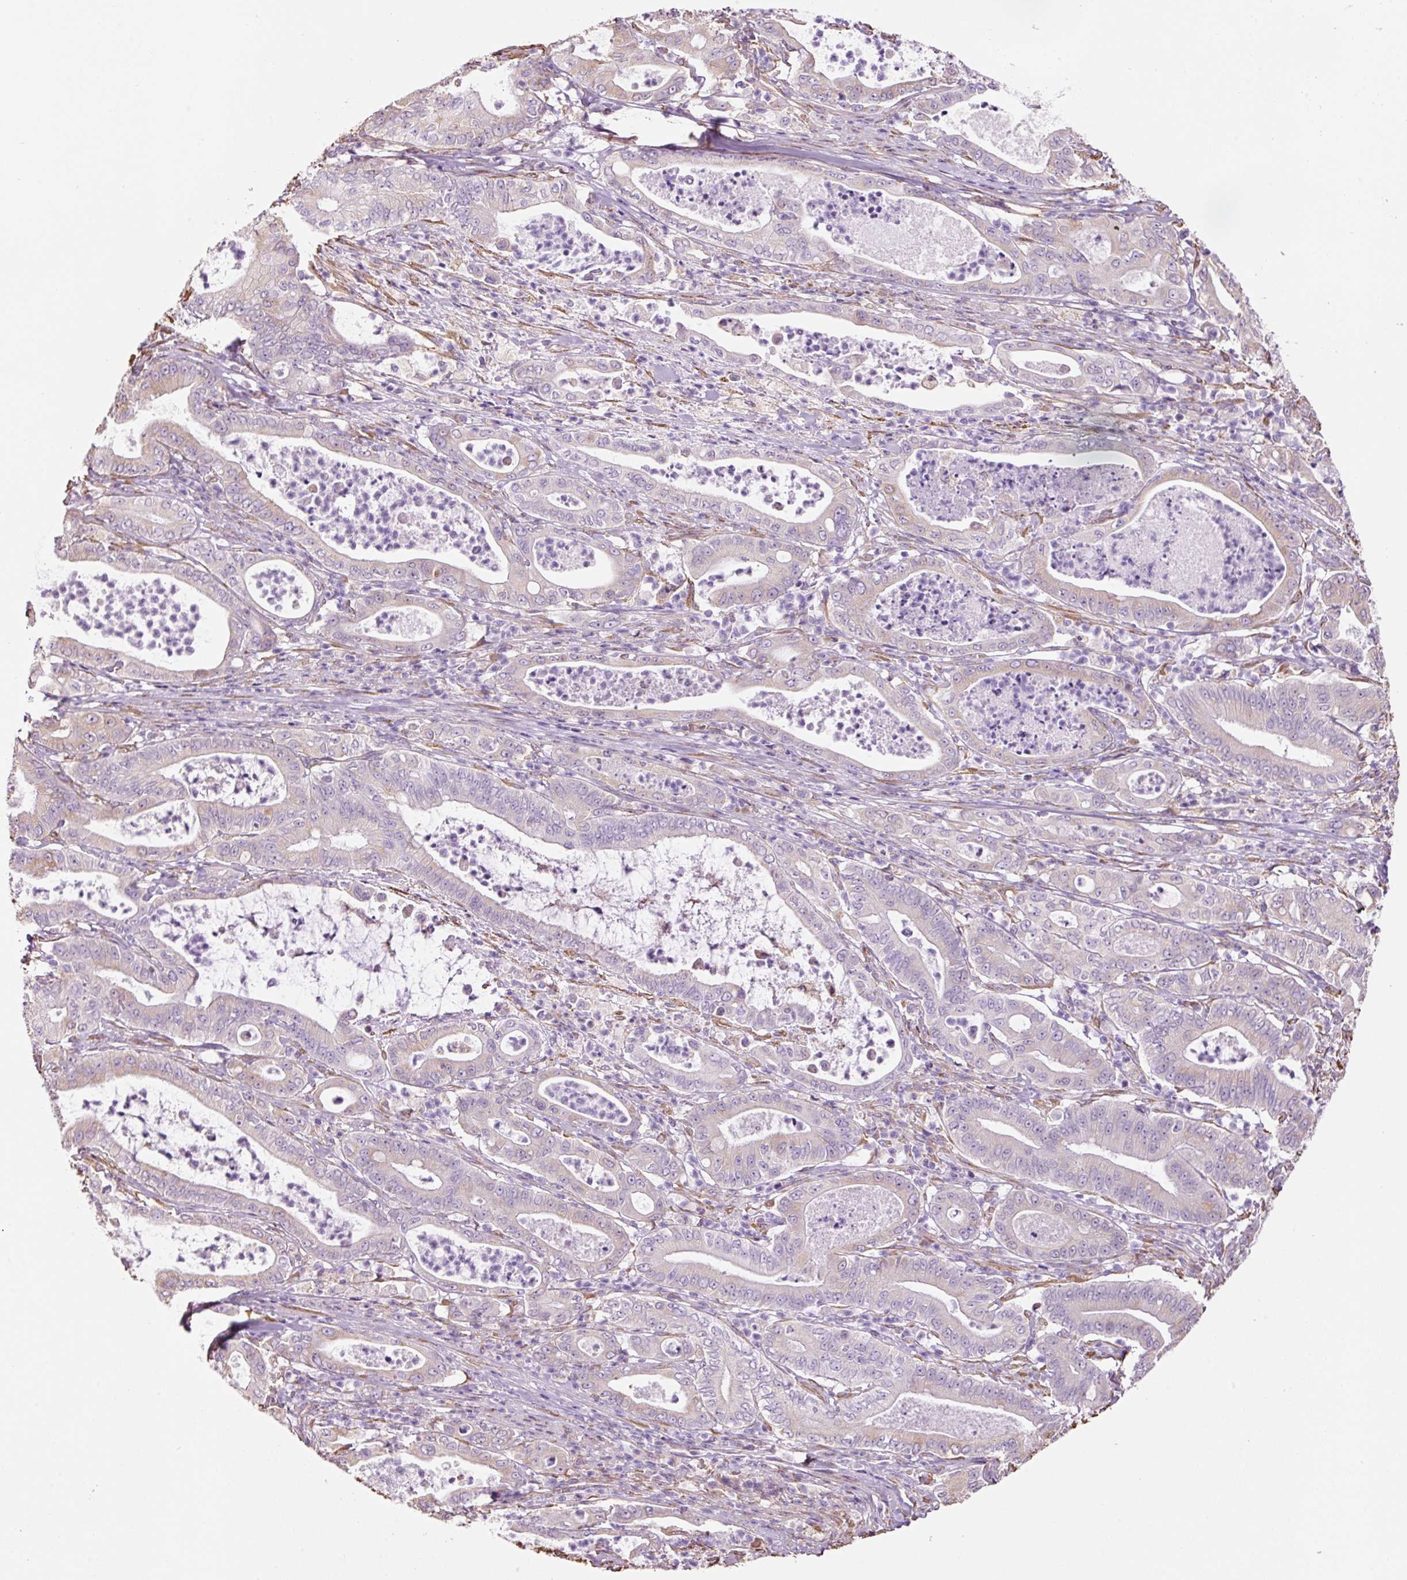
{"staining": {"intensity": "negative", "quantity": "none", "location": "none"}, "tissue": "pancreatic cancer", "cell_type": "Tumor cells", "image_type": "cancer", "snomed": [{"axis": "morphology", "description": "Adenocarcinoma, NOS"}, {"axis": "topography", "description": "Pancreas"}], "caption": "Immunohistochemical staining of human pancreatic cancer reveals no significant positivity in tumor cells.", "gene": "GCG", "patient": {"sex": "male", "age": 71}}